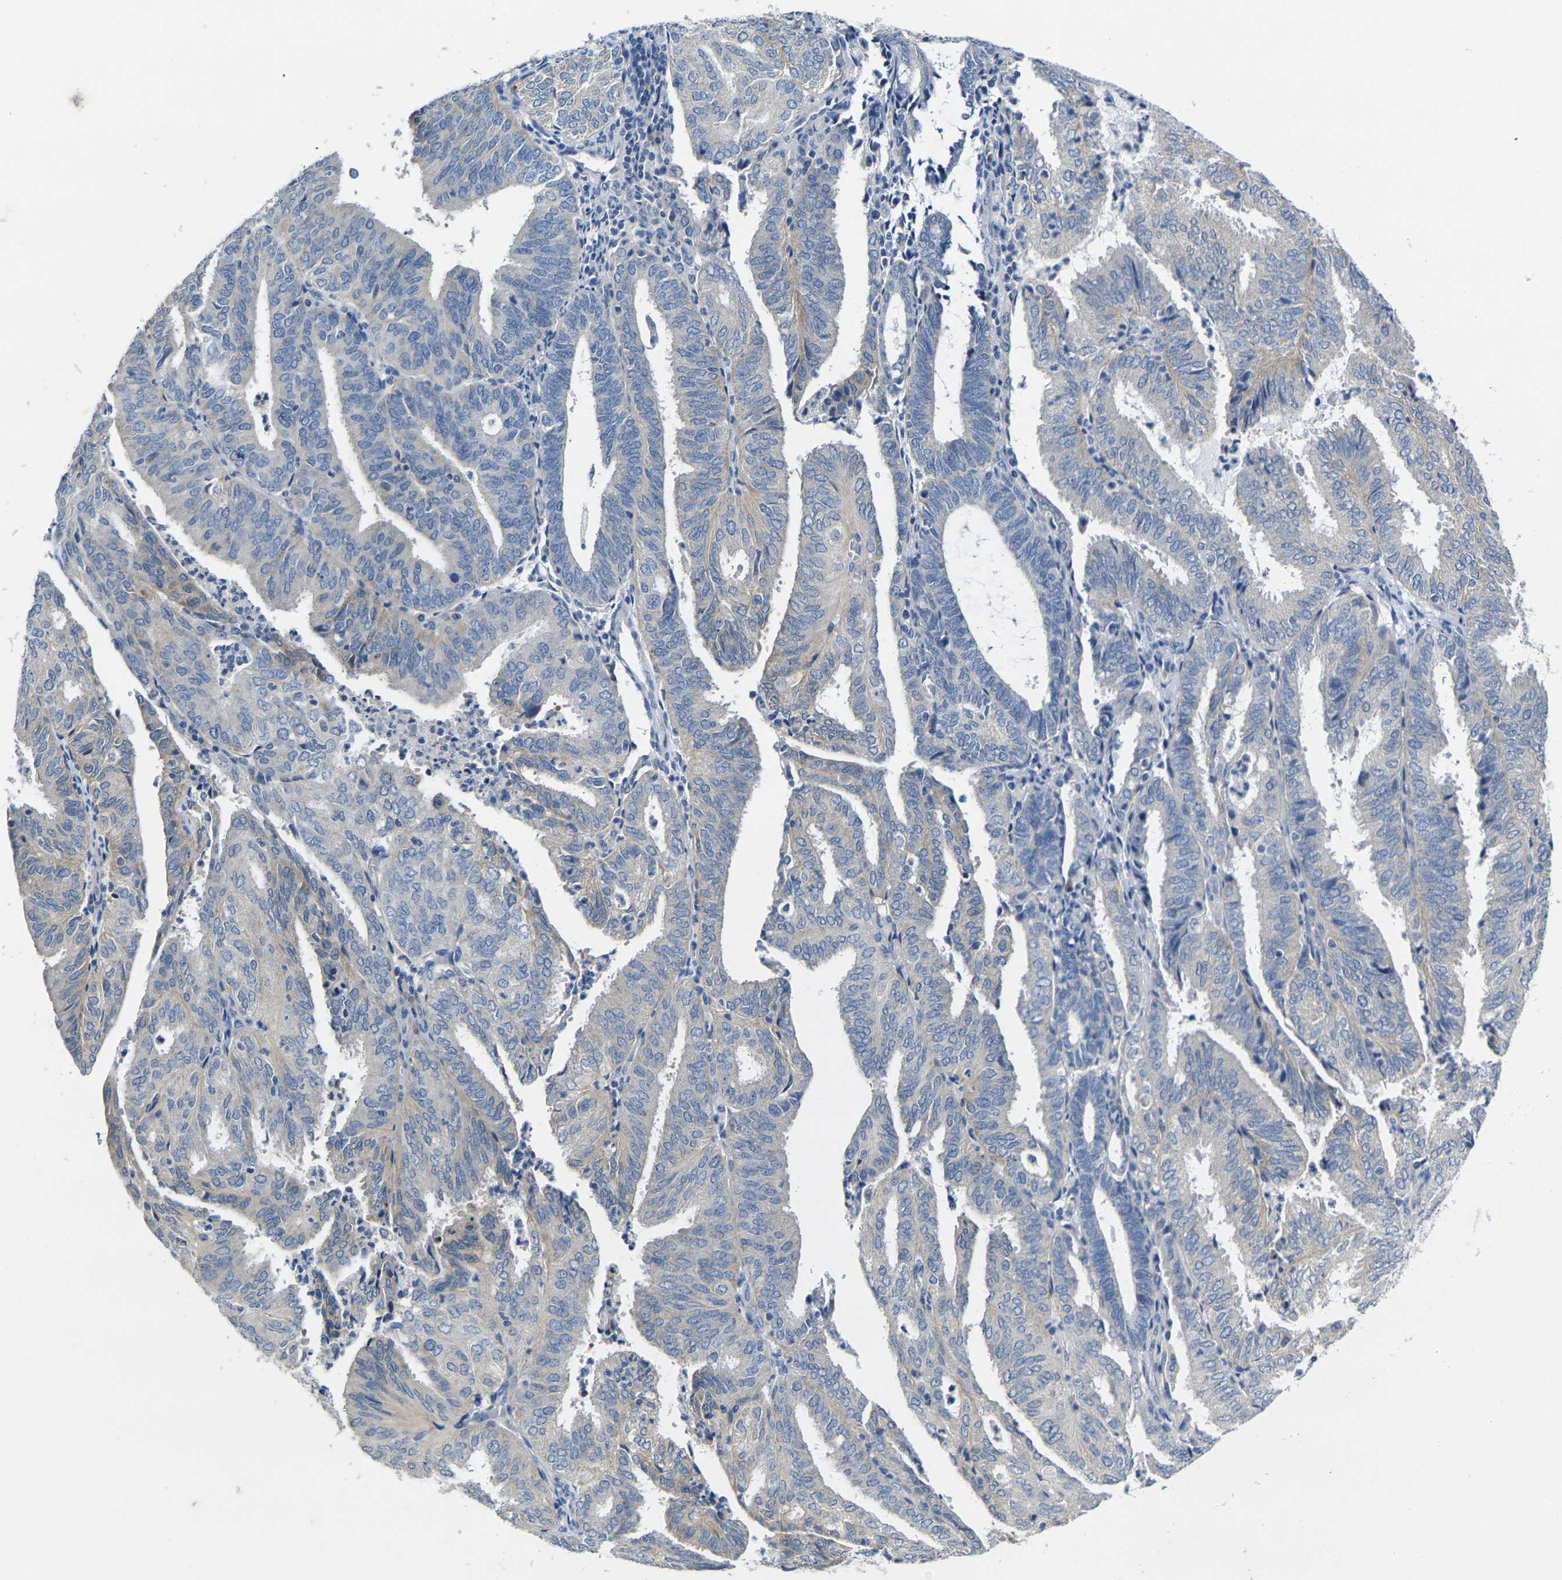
{"staining": {"intensity": "weak", "quantity": "<25%", "location": "cytoplasmic/membranous"}, "tissue": "endometrial cancer", "cell_type": "Tumor cells", "image_type": "cancer", "snomed": [{"axis": "morphology", "description": "Adenocarcinoma, NOS"}, {"axis": "topography", "description": "Uterus"}], "caption": "There is no significant positivity in tumor cells of adenocarcinoma (endometrial).", "gene": "NOCT", "patient": {"sex": "female", "age": 60}}